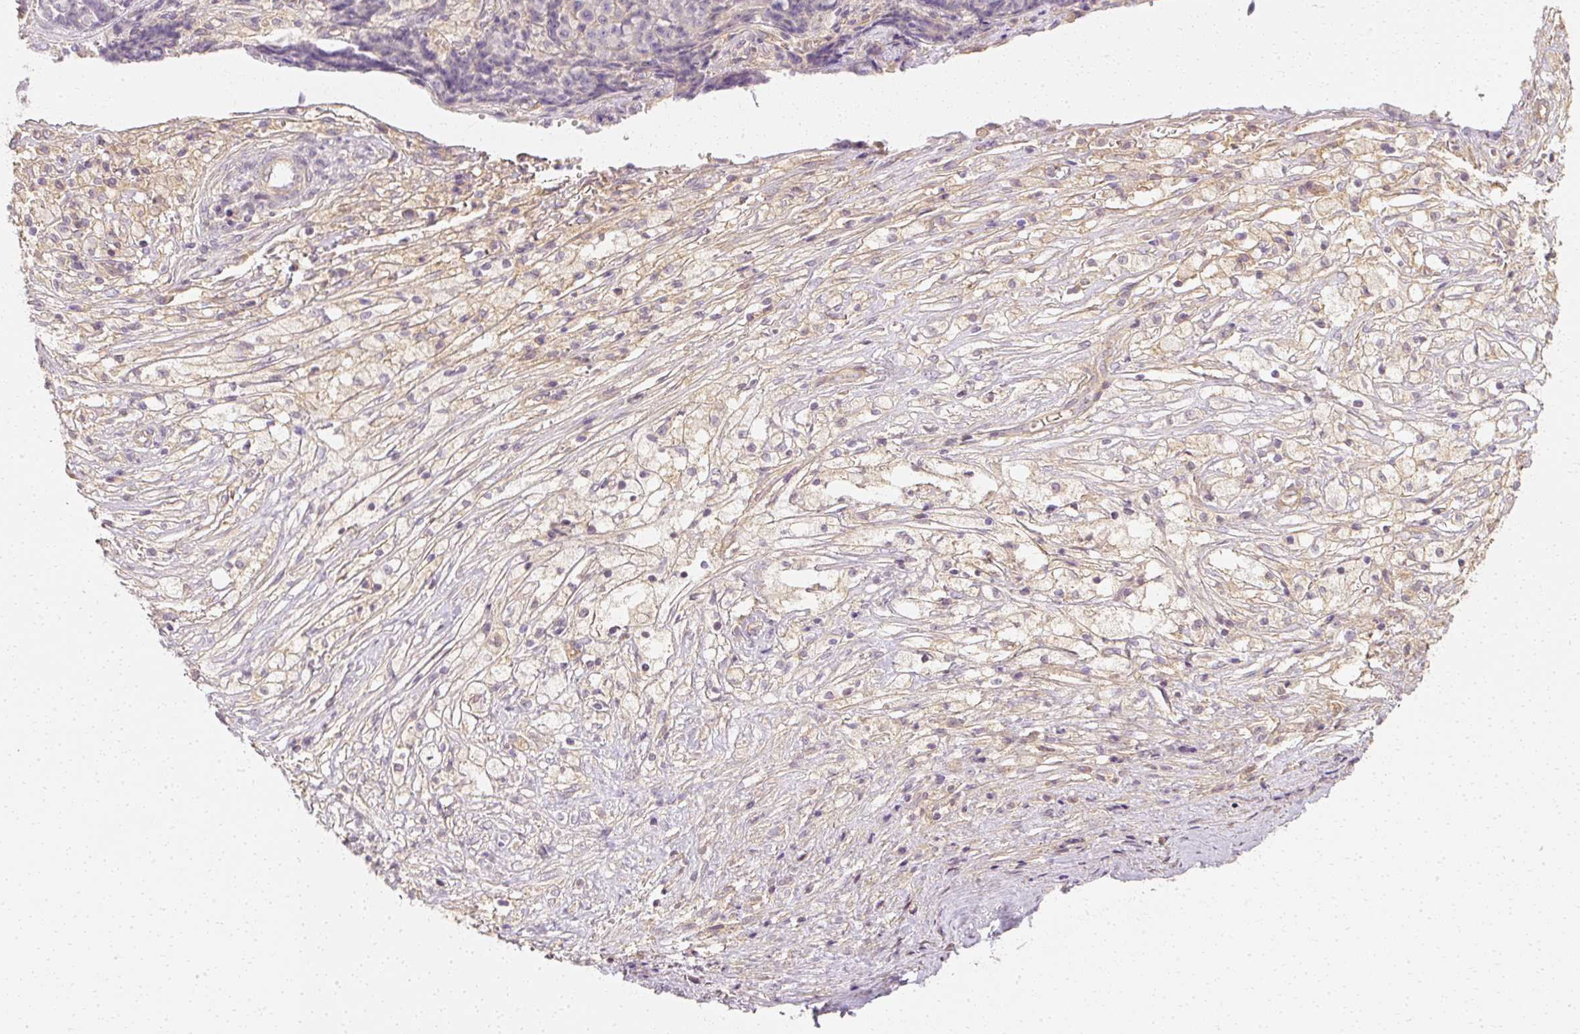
{"staining": {"intensity": "negative", "quantity": "none", "location": "none"}, "tissue": "ovarian cancer", "cell_type": "Tumor cells", "image_type": "cancer", "snomed": [{"axis": "morphology", "description": "Carcinoma, endometroid"}, {"axis": "topography", "description": "Ovary"}], "caption": "Immunohistochemistry (IHC) histopathology image of ovarian cancer (endometroid carcinoma) stained for a protein (brown), which exhibits no expression in tumor cells.", "gene": "GNAQ", "patient": {"sex": "female", "age": 42}}